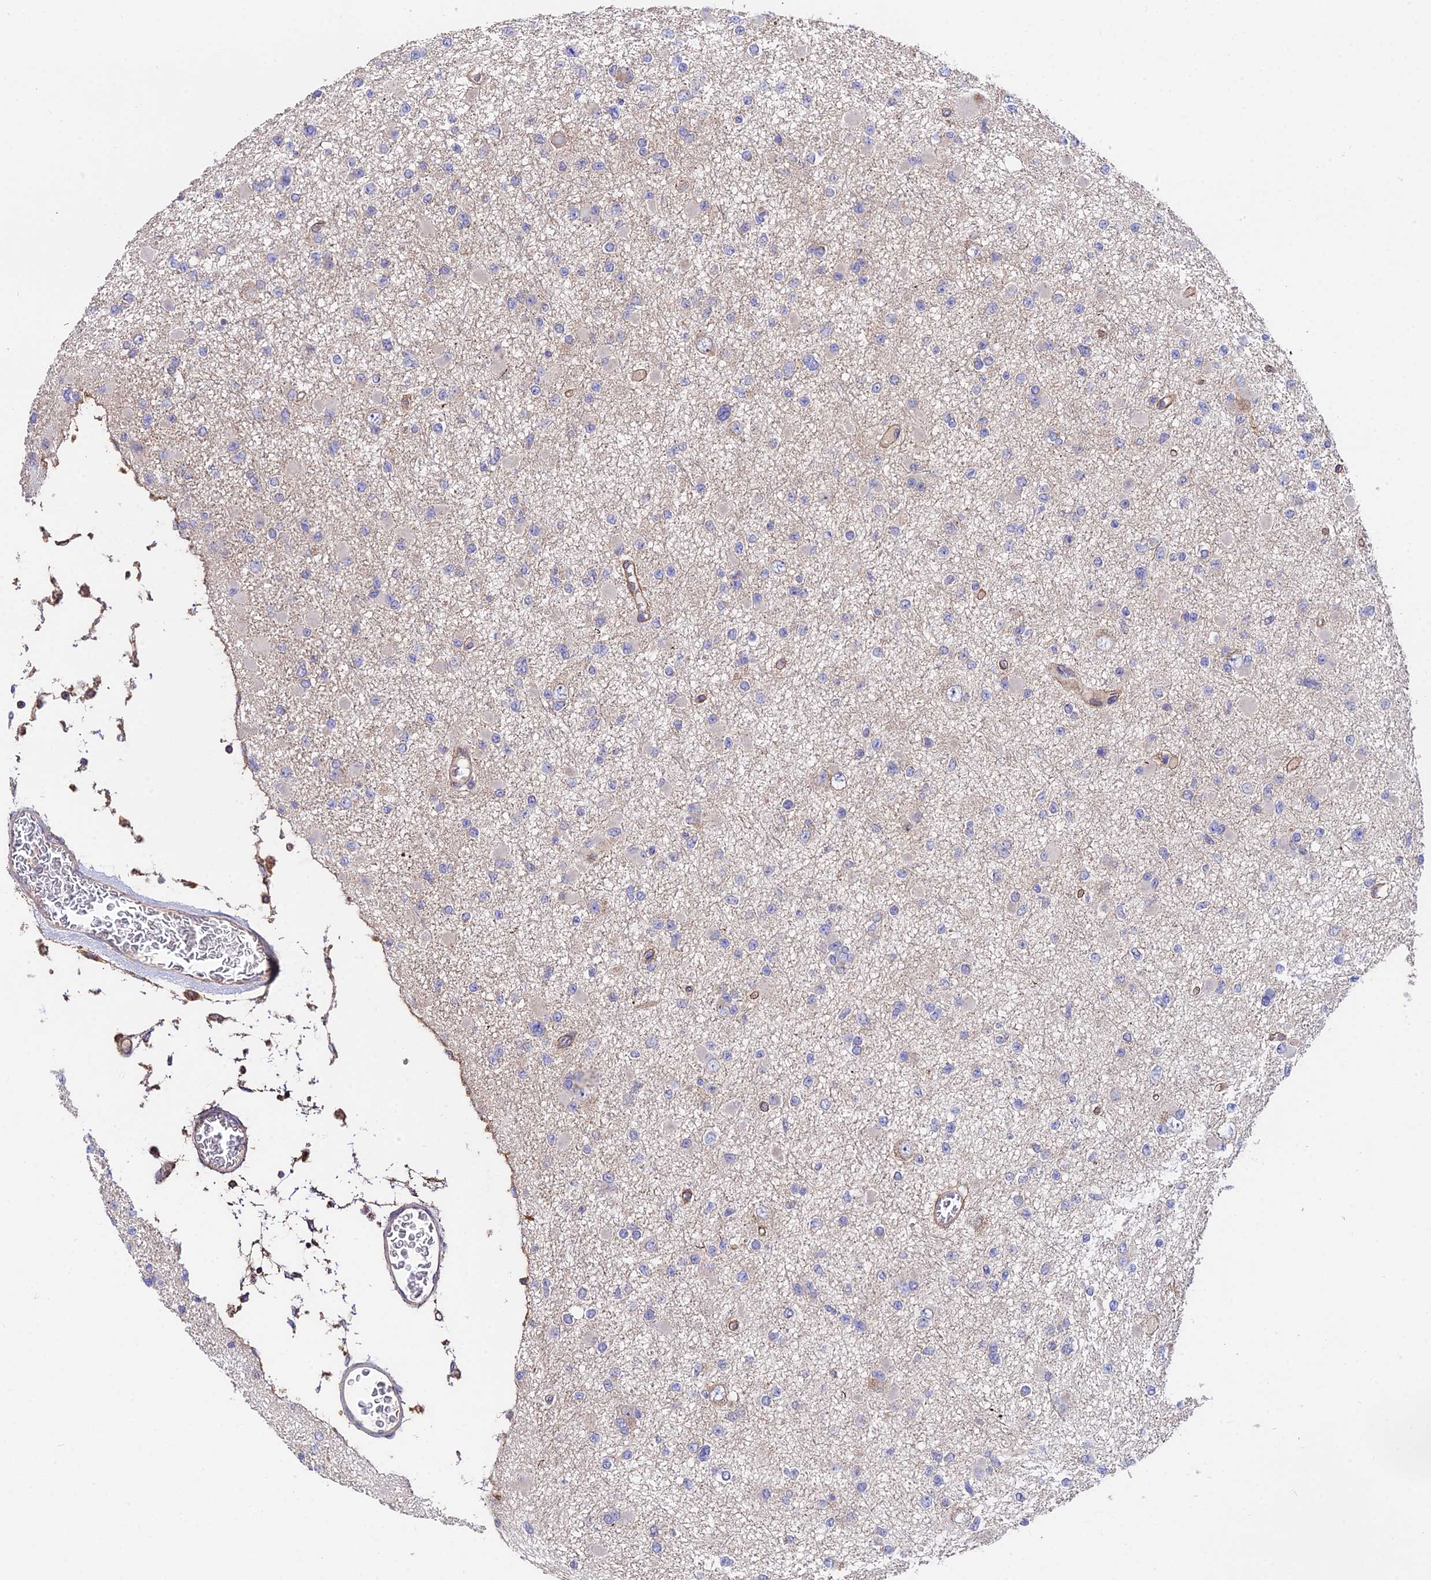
{"staining": {"intensity": "negative", "quantity": "none", "location": "none"}, "tissue": "glioma", "cell_type": "Tumor cells", "image_type": "cancer", "snomed": [{"axis": "morphology", "description": "Glioma, malignant, Low grade"}, {"axis": "topography", "description": "Brain"}], "caption": "Immunohistochemistry of glioma shows no staining in tumor cells.", "gene": "CDC37L1", "patient": {"sex": "female", "age": 22}}